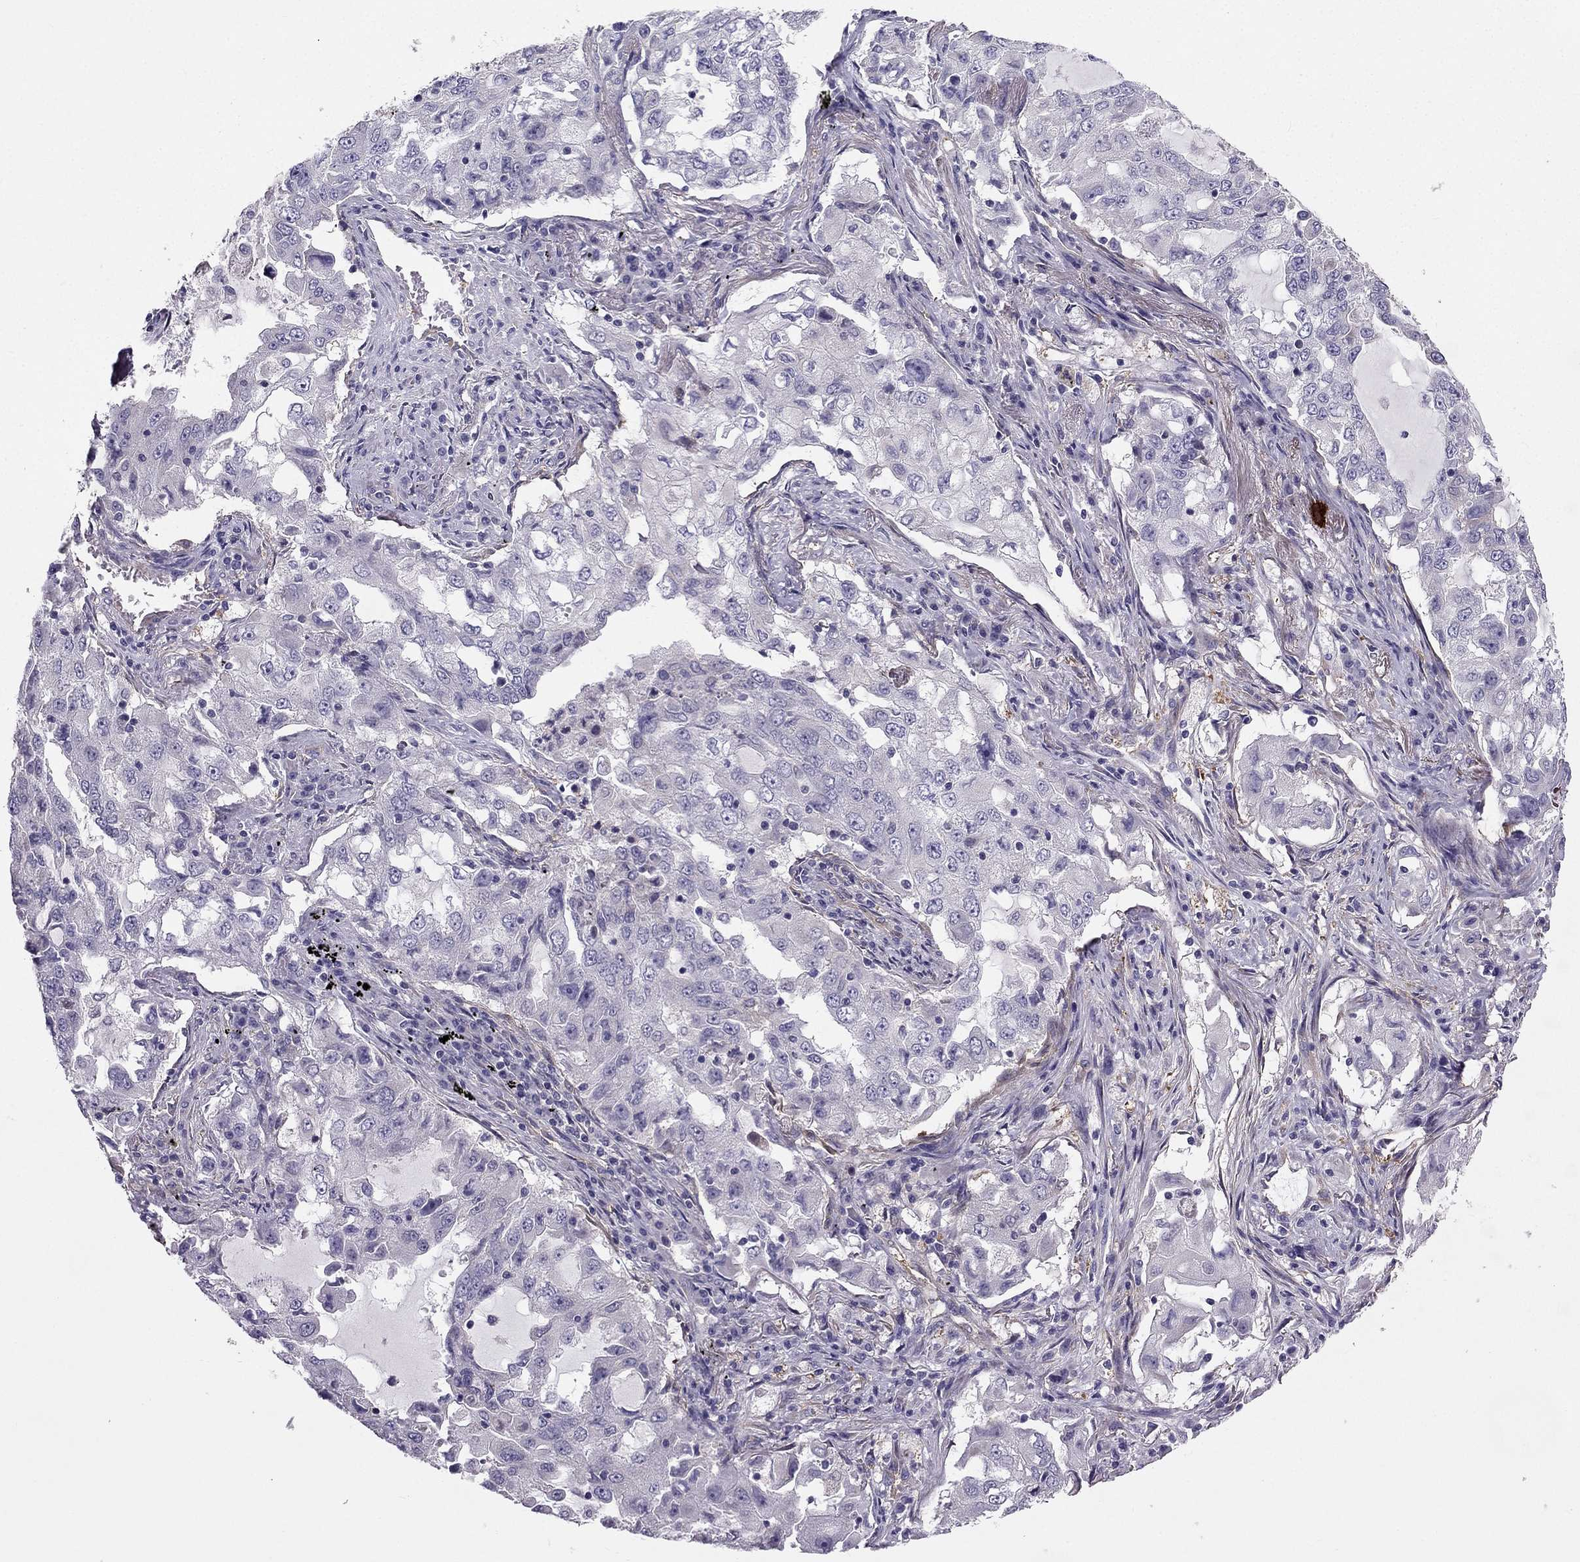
{"staining": {"intensity": "negative", "quantity": "none", "location": "none"}, "tissue": "lung cancer", "cell_type": "Tumor cells", "image_type": "cancer", "snomed": [{"axis": "morphology", "description": "Adenocarcinoma, NOS"}, {"axis": "topography", "description": "Lung"}], "caption": "The photomicrograph exhibits no significant expression in tumor cells of lung cancer (adenocarcinoma).", "gene": "SYT5", "patient": {"sex": "female", "age": 61}}